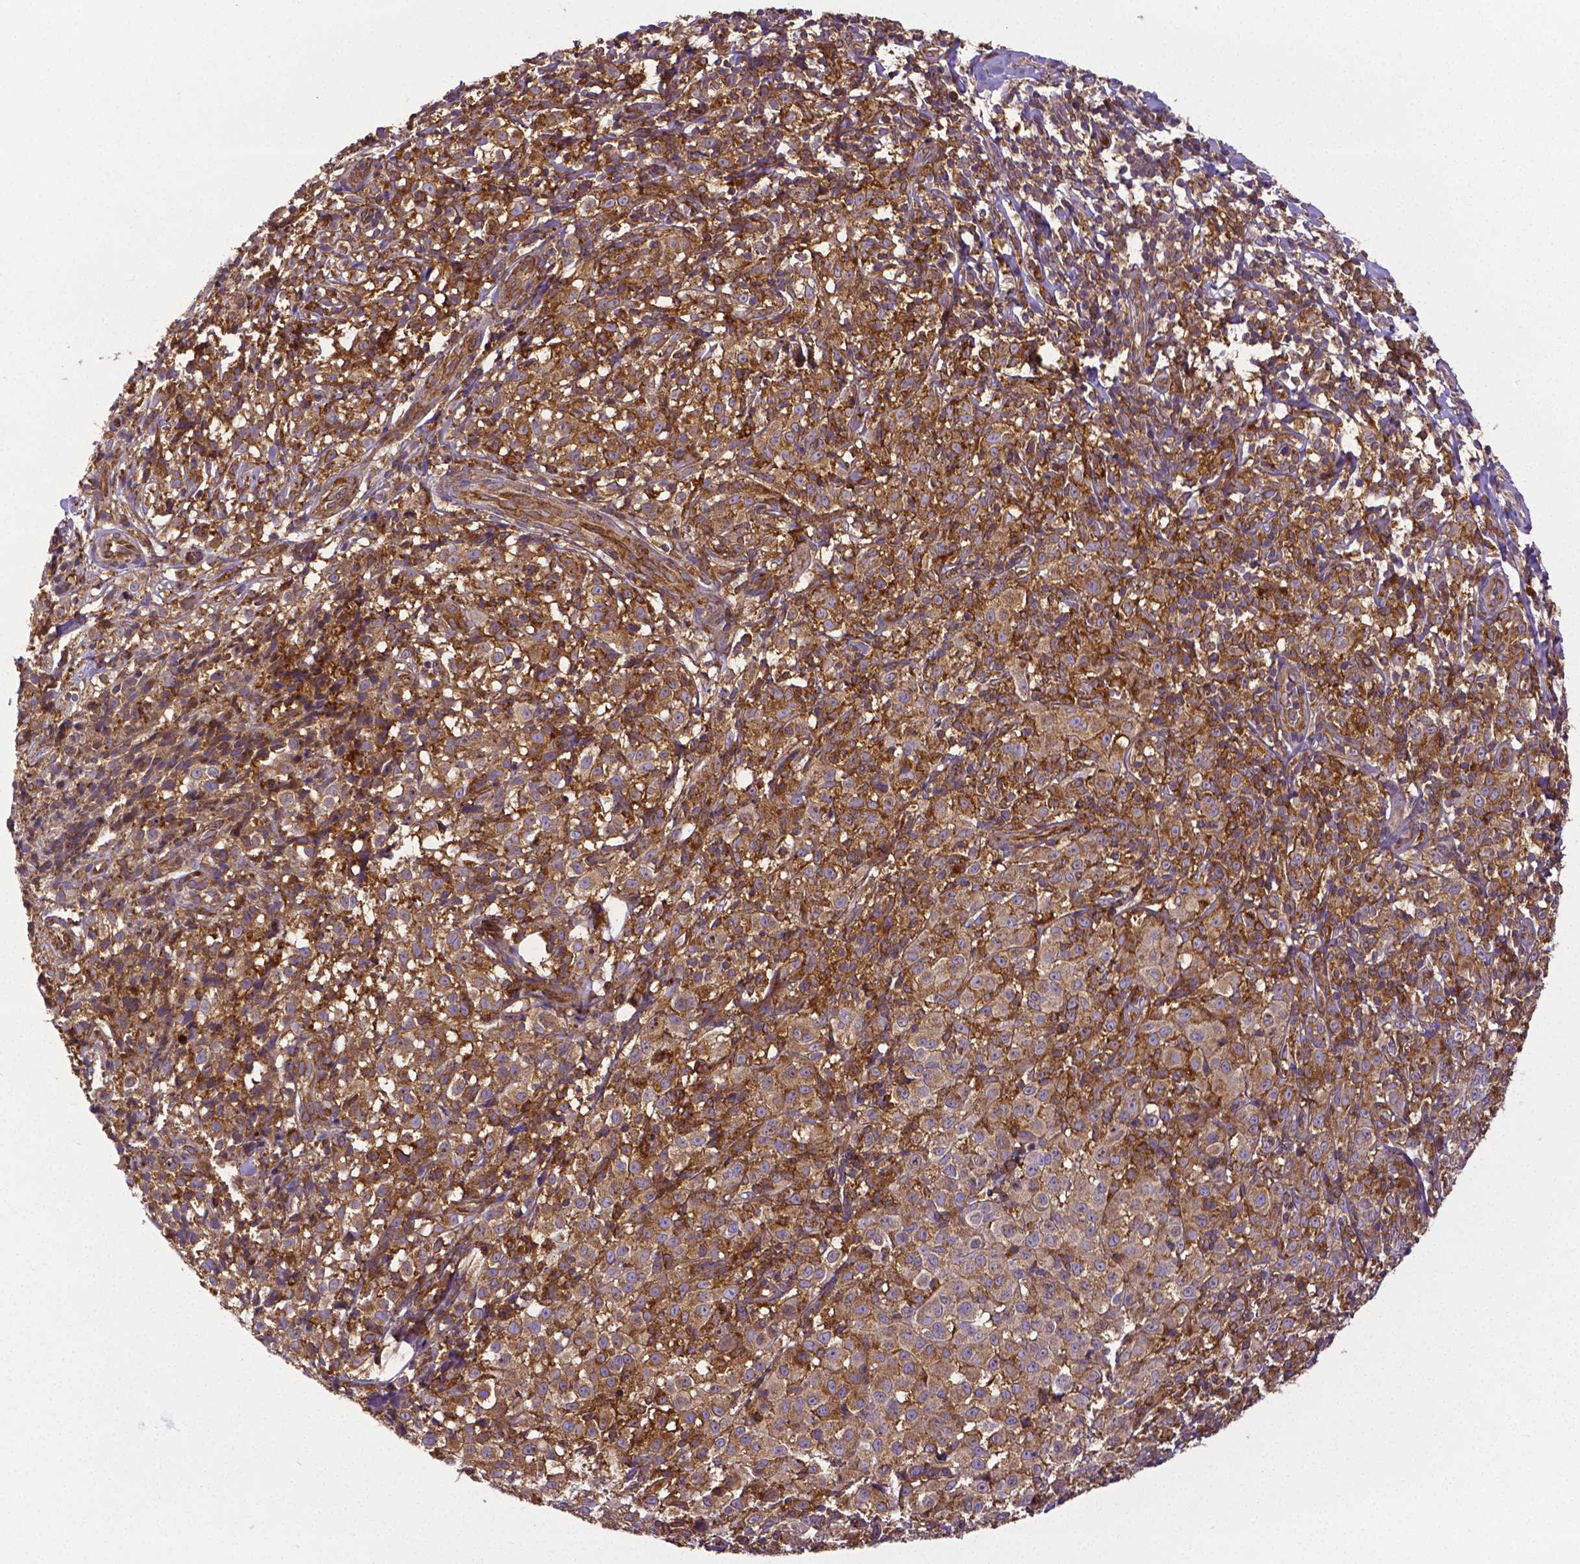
{"staining": {"intensity": "moderate", "quantity": ">75%", "location": "cytoplasmic/membranous"}, "tissue": "melanoma", "cell_type": "Tumor cells", "image_type": "cancer", "snomed": [{"axis": "morphology", "description": "Malignant melanoma, NOS"}, {"axis": "topography", "description": "Skin"}], "caption": "A brown stain shows moderate cytoplasmic/membranous staining of a protein in human melanoma tumor cells.", "gene": "DICER1", "patient": {"sex": "male", "age": 85}}